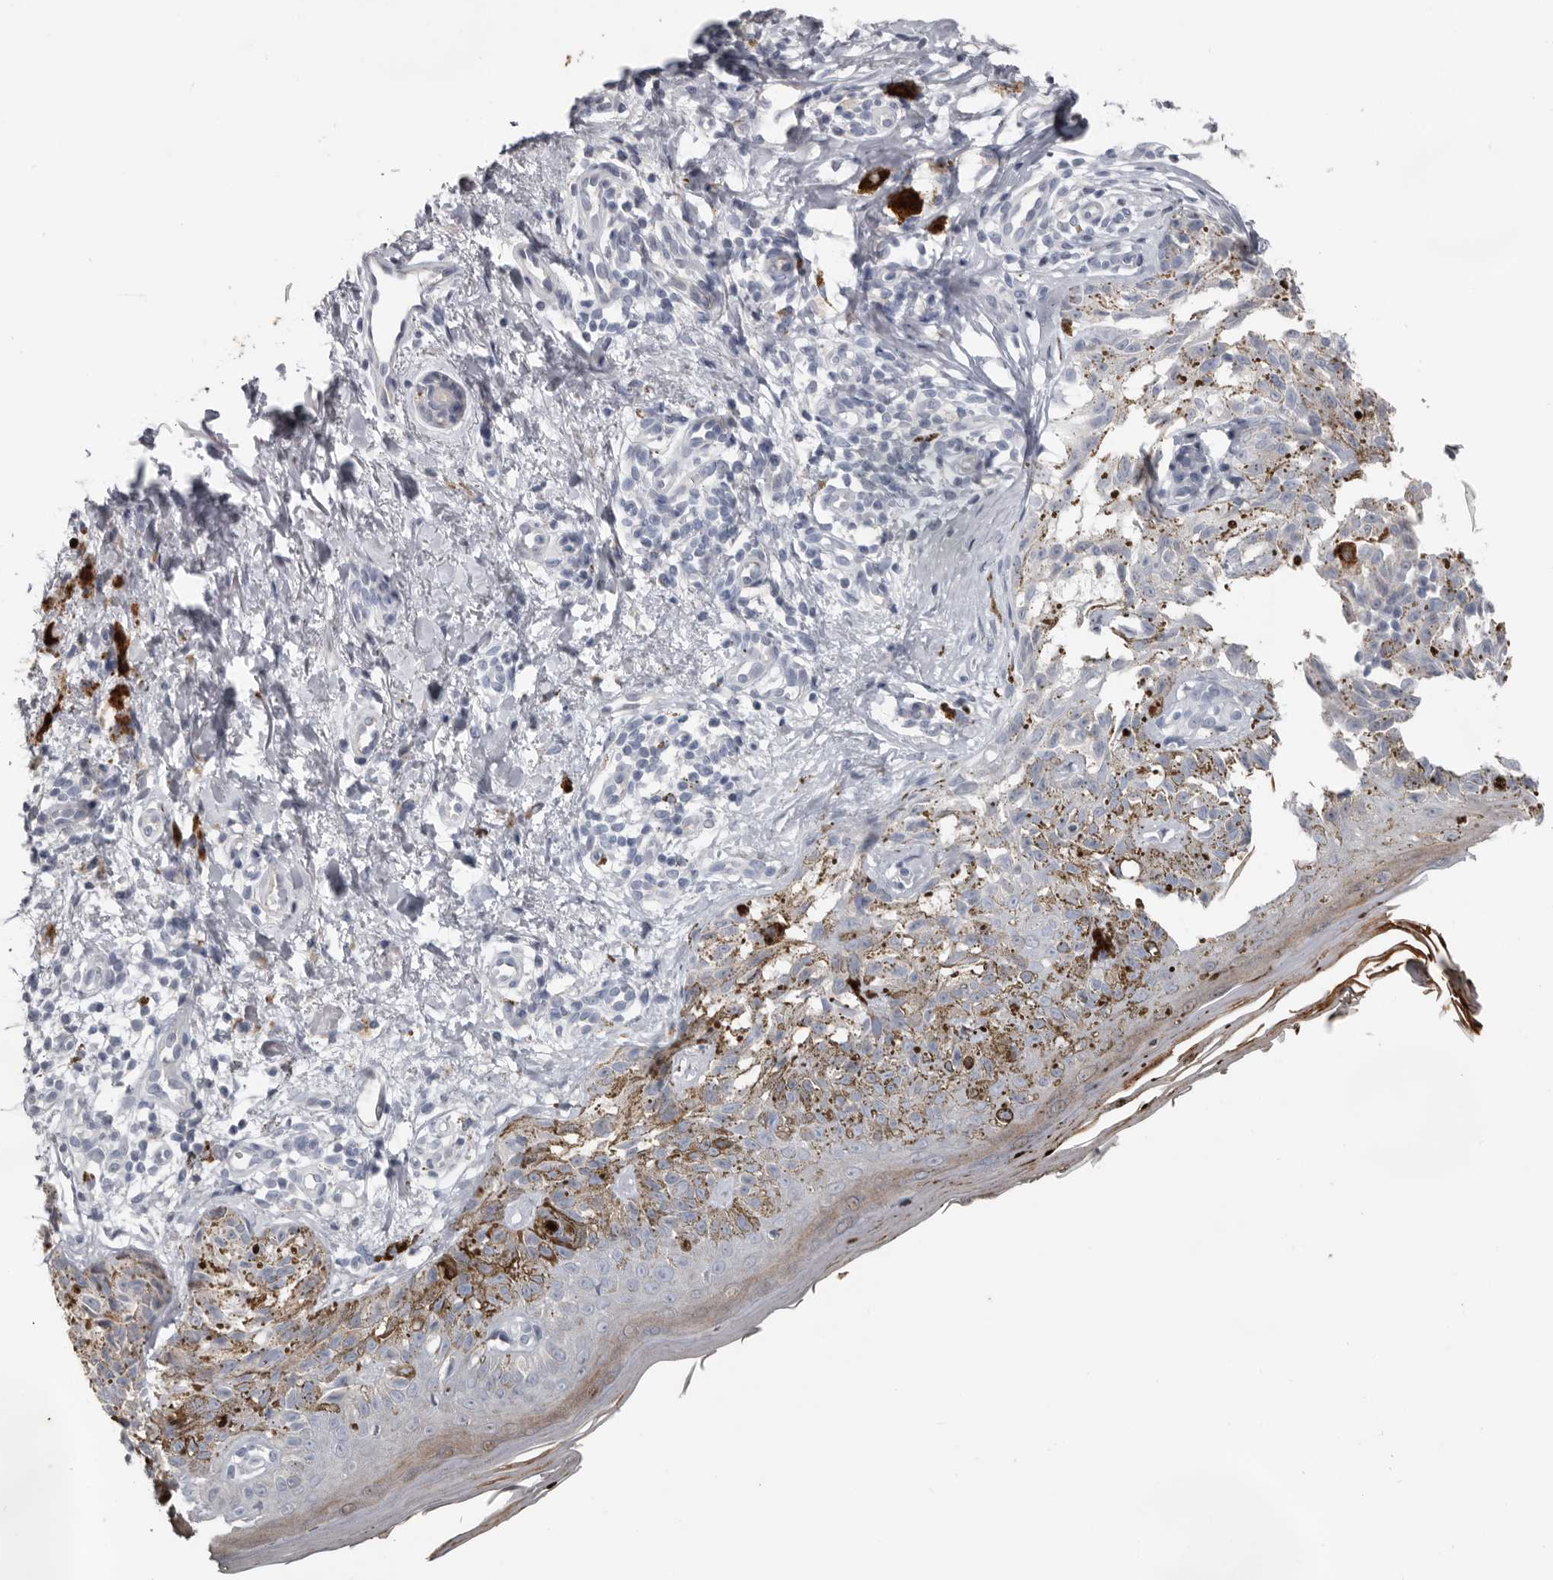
{"staining": {"intensity": "negative", "quantity": "none", "location": "none"}, "tissue": "melanoma", "cell_type": "Tumor cells", "image_type": "cancer", "snomed": [{"axis": "morphology", "description": "Malignant melanoma, NOS"}, {"axis": "topography", "description": "Skin"}], "caption": "High magnification brightfield microscopy of malignant melanoma stained with DAB (3,3'-diaminobenzidine) (brown) and counterstained with hematoxylin (blue): tumor cells show no significant positivity.", "gene": "FABP7", "patient": {"sex": "female", "age": 50}}